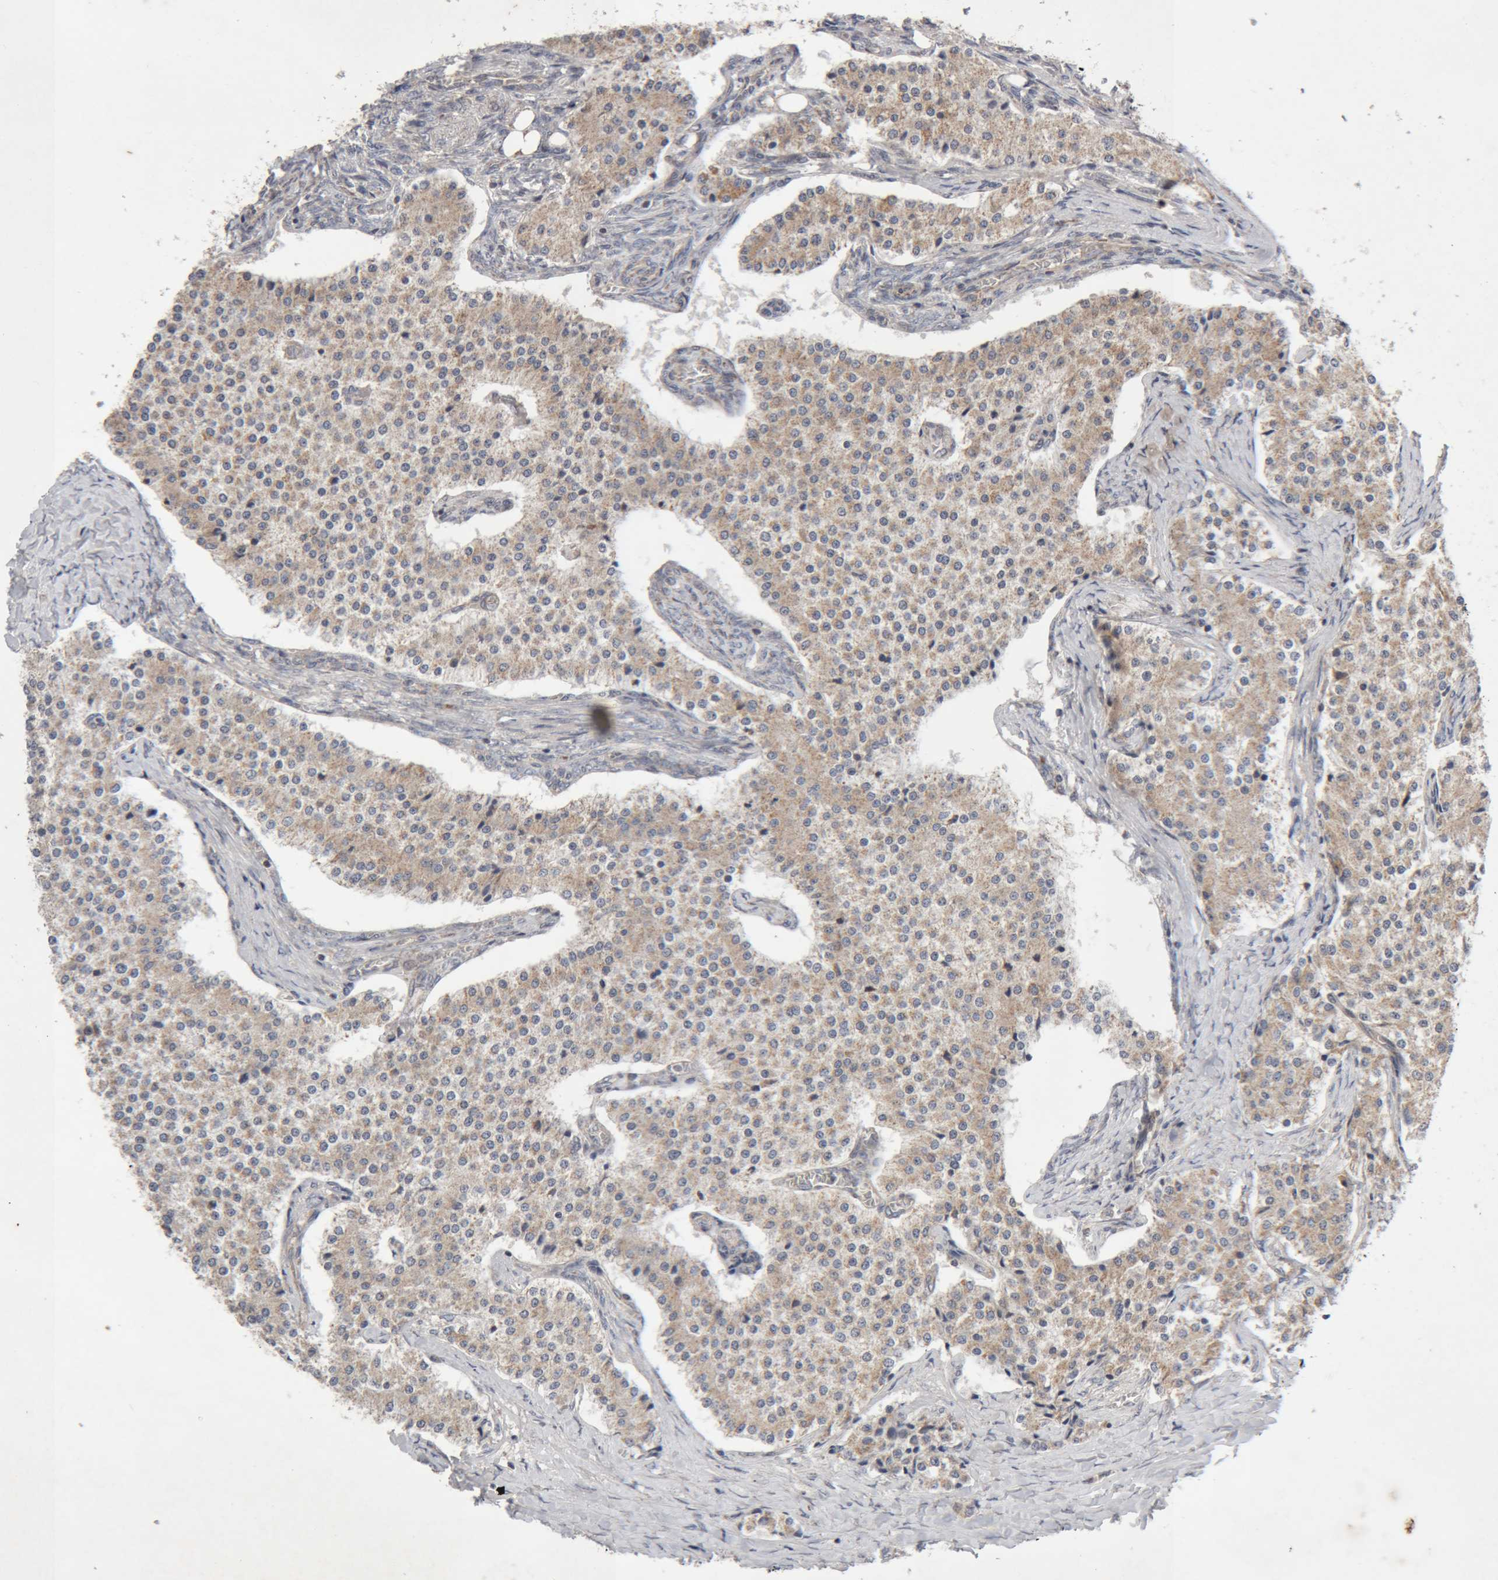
{"staining": {"intensity": "weak", "quantity": ">75%", "location": "cytoplasmic/membranous"}, "tissue": "carcinoid", "cell_type": "Tumor cells", "image_type": "cancer", "snomed": [{"axis": "morphology", "description": "Carcinoid, malignant, NOS"}, {"axis": "topography", "description": "Colon"}], "caption": "Protein analysis of carcinoid tissue displays weak cytoplasmic/membranous expression in about >75% of tumor cells.", "gene": "KIF21B", "patient": {"sex": "female", "age": 52}}